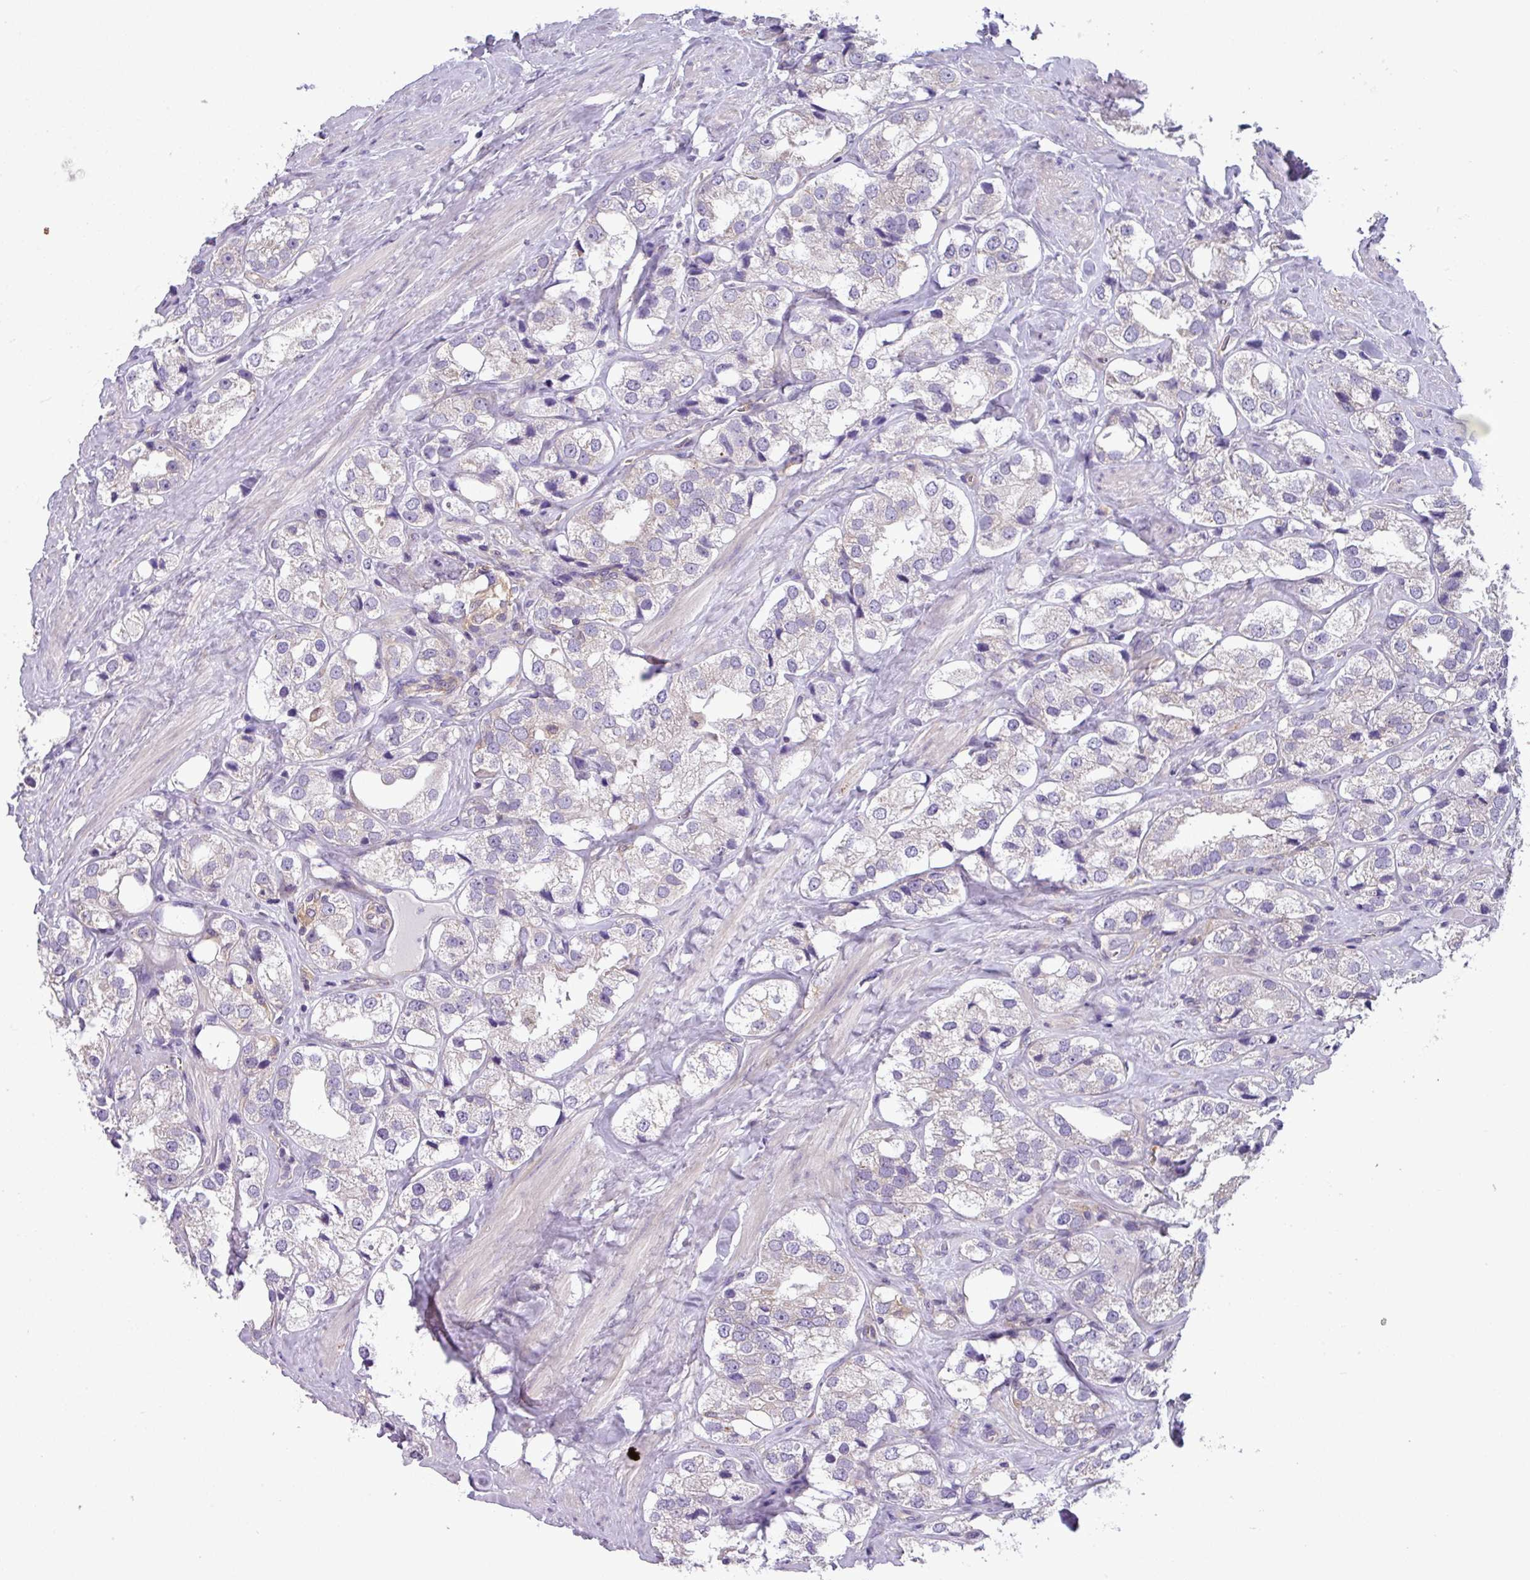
{"staining": {"intensity": "negative", "quantity": "none", "location": "none"}, "tissue": "prostate cancer", "cell_type": "Tumor cells", "image_type": "cancer", "snomed": [{"axis": "morphology", "description": "Adenocarcinoma, NOS"}, {"axis": "topography", "description": "Prostate"}], "caption": "The immunohistochemistry (IHC) photomicrograph has no significant expression in tumor cells of prostate cancer tissue.", "gene": "SLC23A2", "patient": {"sex": "male", "age": 79}}